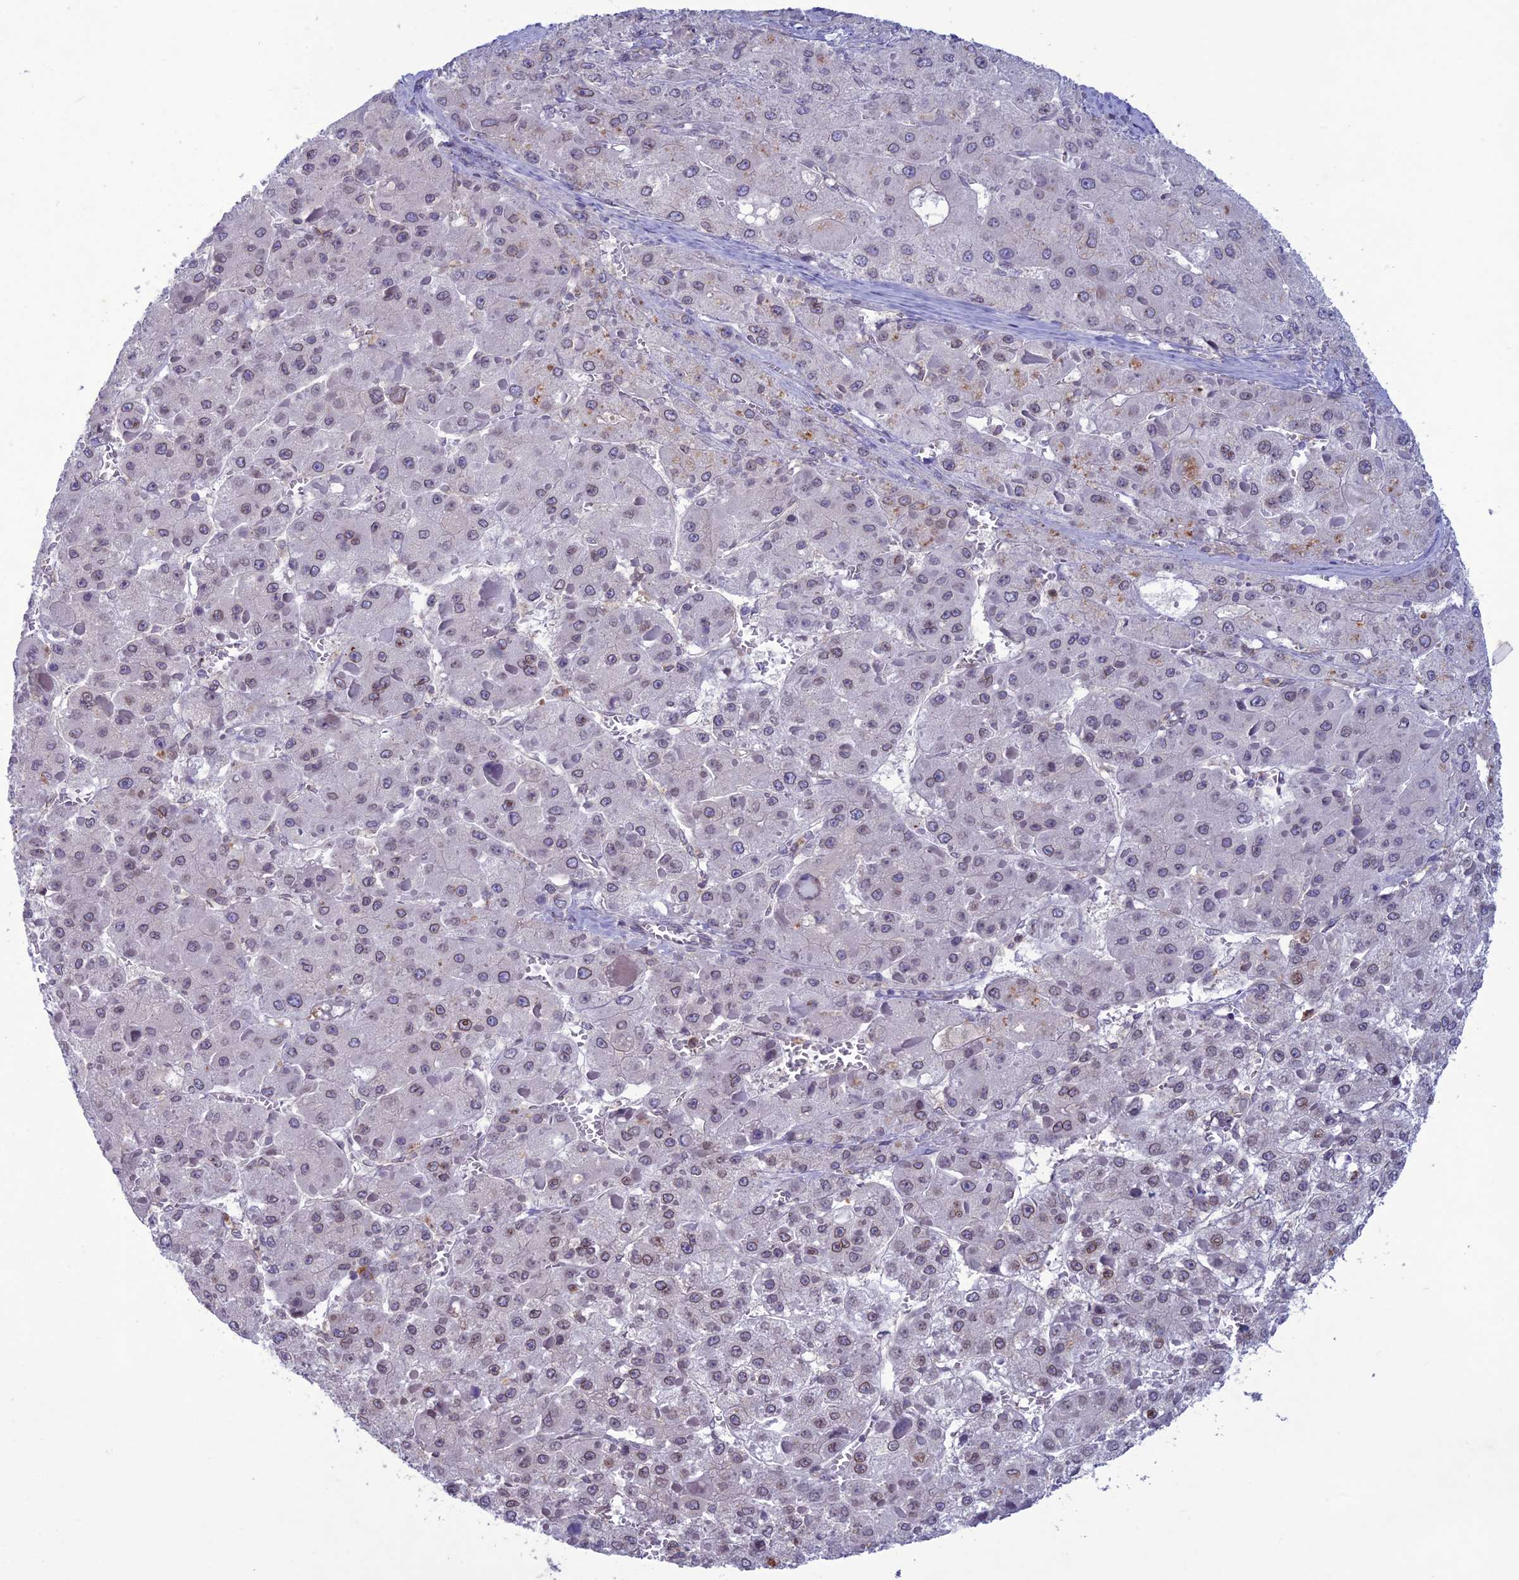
{"staining": {"intensity": "weak", "quantity": "25%-75%", "location": "cytoplasmic/membranous,nuclear"}, "tissue": "liver cancer", "cell_type": "Tumor cells", "image_type": "cancer", "snomed": [{"axis": "morphology", "description": "Carcinoma, Hepatocellular, NOS"}, {"axis": "topography", "description": "Liver"}], "caption": "Human liver cancer stained with a protein marker displays weak staining in tumor cells.", "gene": "WDR46", "patient": {"sex": "female", "age": 73}}